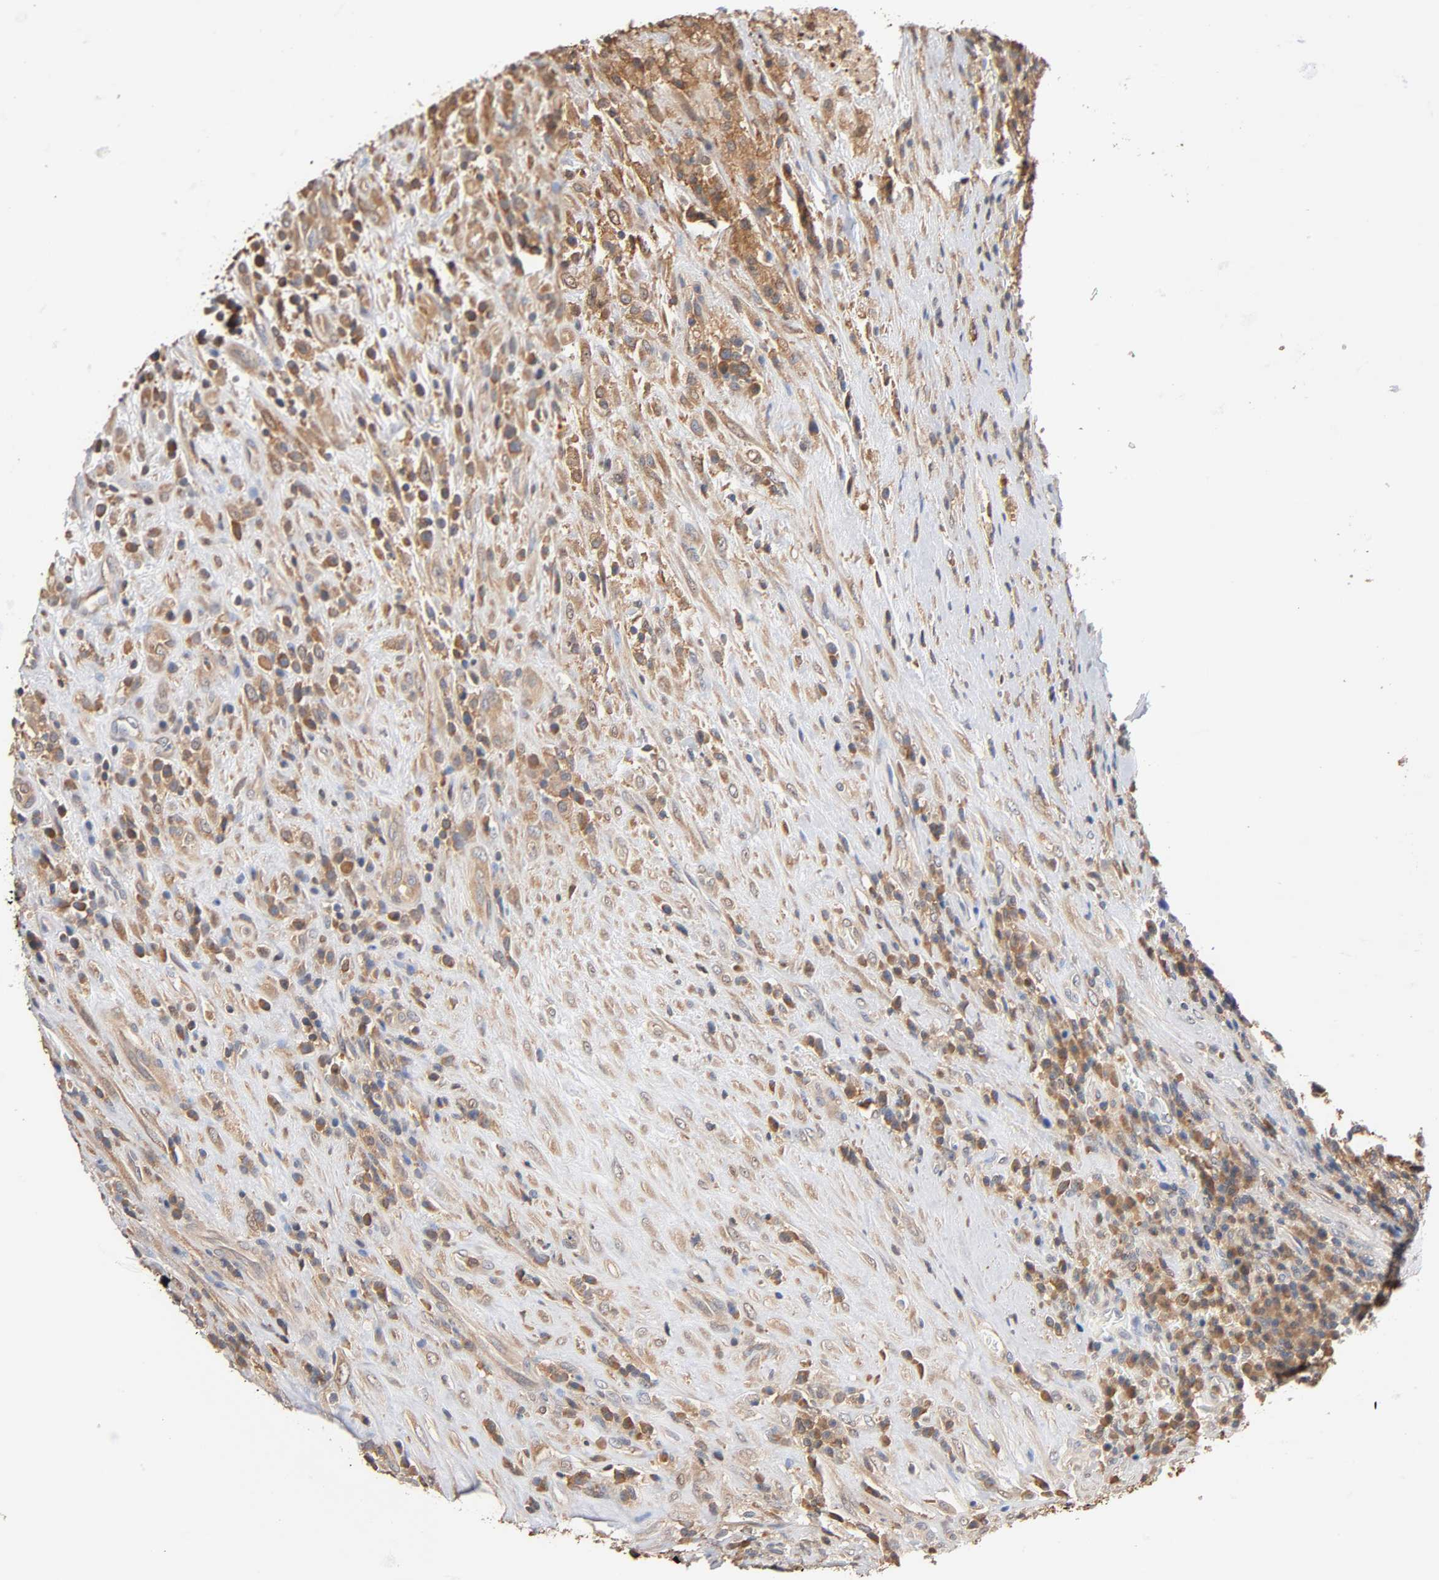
{"staining": {"intensity": "moderate", "quantity": ">75%", "location": "cytoplasmic/membranous"}, "tissue": "testis cancer", "cell_type": "Tumor cells", "image_type": "cancer", "snomed": [{"axis": "morphology", "description": "Necrosis, NOS"}, {"axis": "morphology", "description": "Carcinoma, Embryonal, NOS"}, {"axis": "topography", "description": "Testis"}], "caption": "A photomicrograph of human testis cancer stained for a protein reveals moderate cytoplasmic/membranous brown staining in tumor cells. The staining was performed using DAB, with brown indicating positive protein expression. Nuclei are stained blue with hematoxylin.", "gene": "ALDOA", "patient": {"sex": "male", "age": 19}}